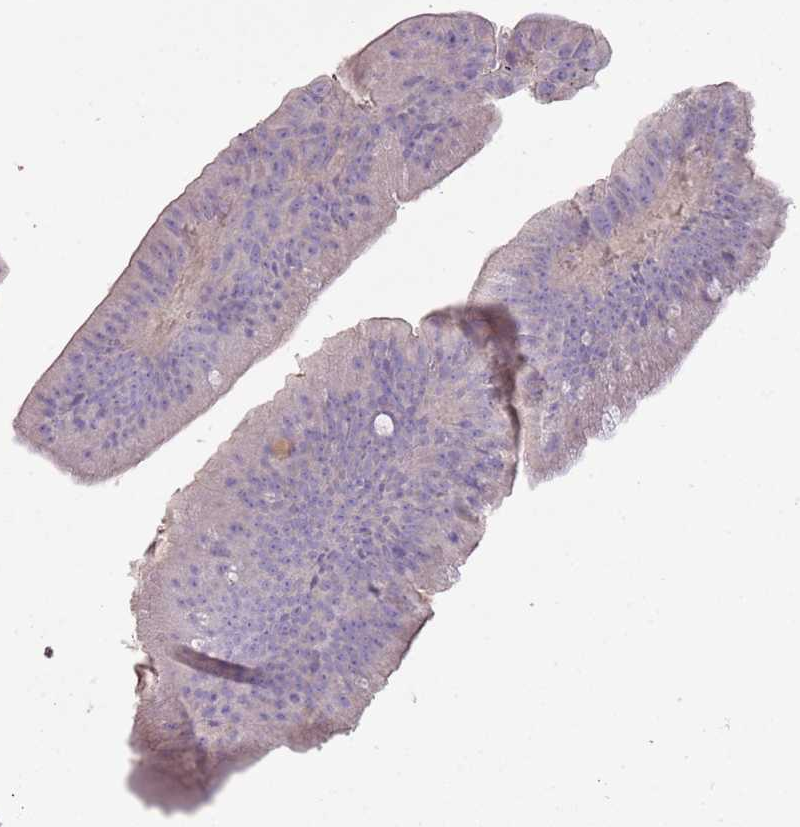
{"staining": {"intensity": "negative", "quantity": "none", "location": "none"}, "tissue": "colorectal cancer", "cell_type": "Tumor cells", "image_type": "cancer", "snomed": [{"axis": "morphology", "description": "Adenocarcinoma, NOS"}, {"axis": "topography", "description": "Colon"}], "caption": "The photomicrograph exhibits no significant positivity in tumor cells of adenocarcinoma (colorectal). The staining is performed using DAB (3,3'-diaminobenzidine) brown chromogen with nuclei counter-stained in using hematoxylin.", "gene": "SFTPA1", "patient": {"sex": "female", "age": 43}}